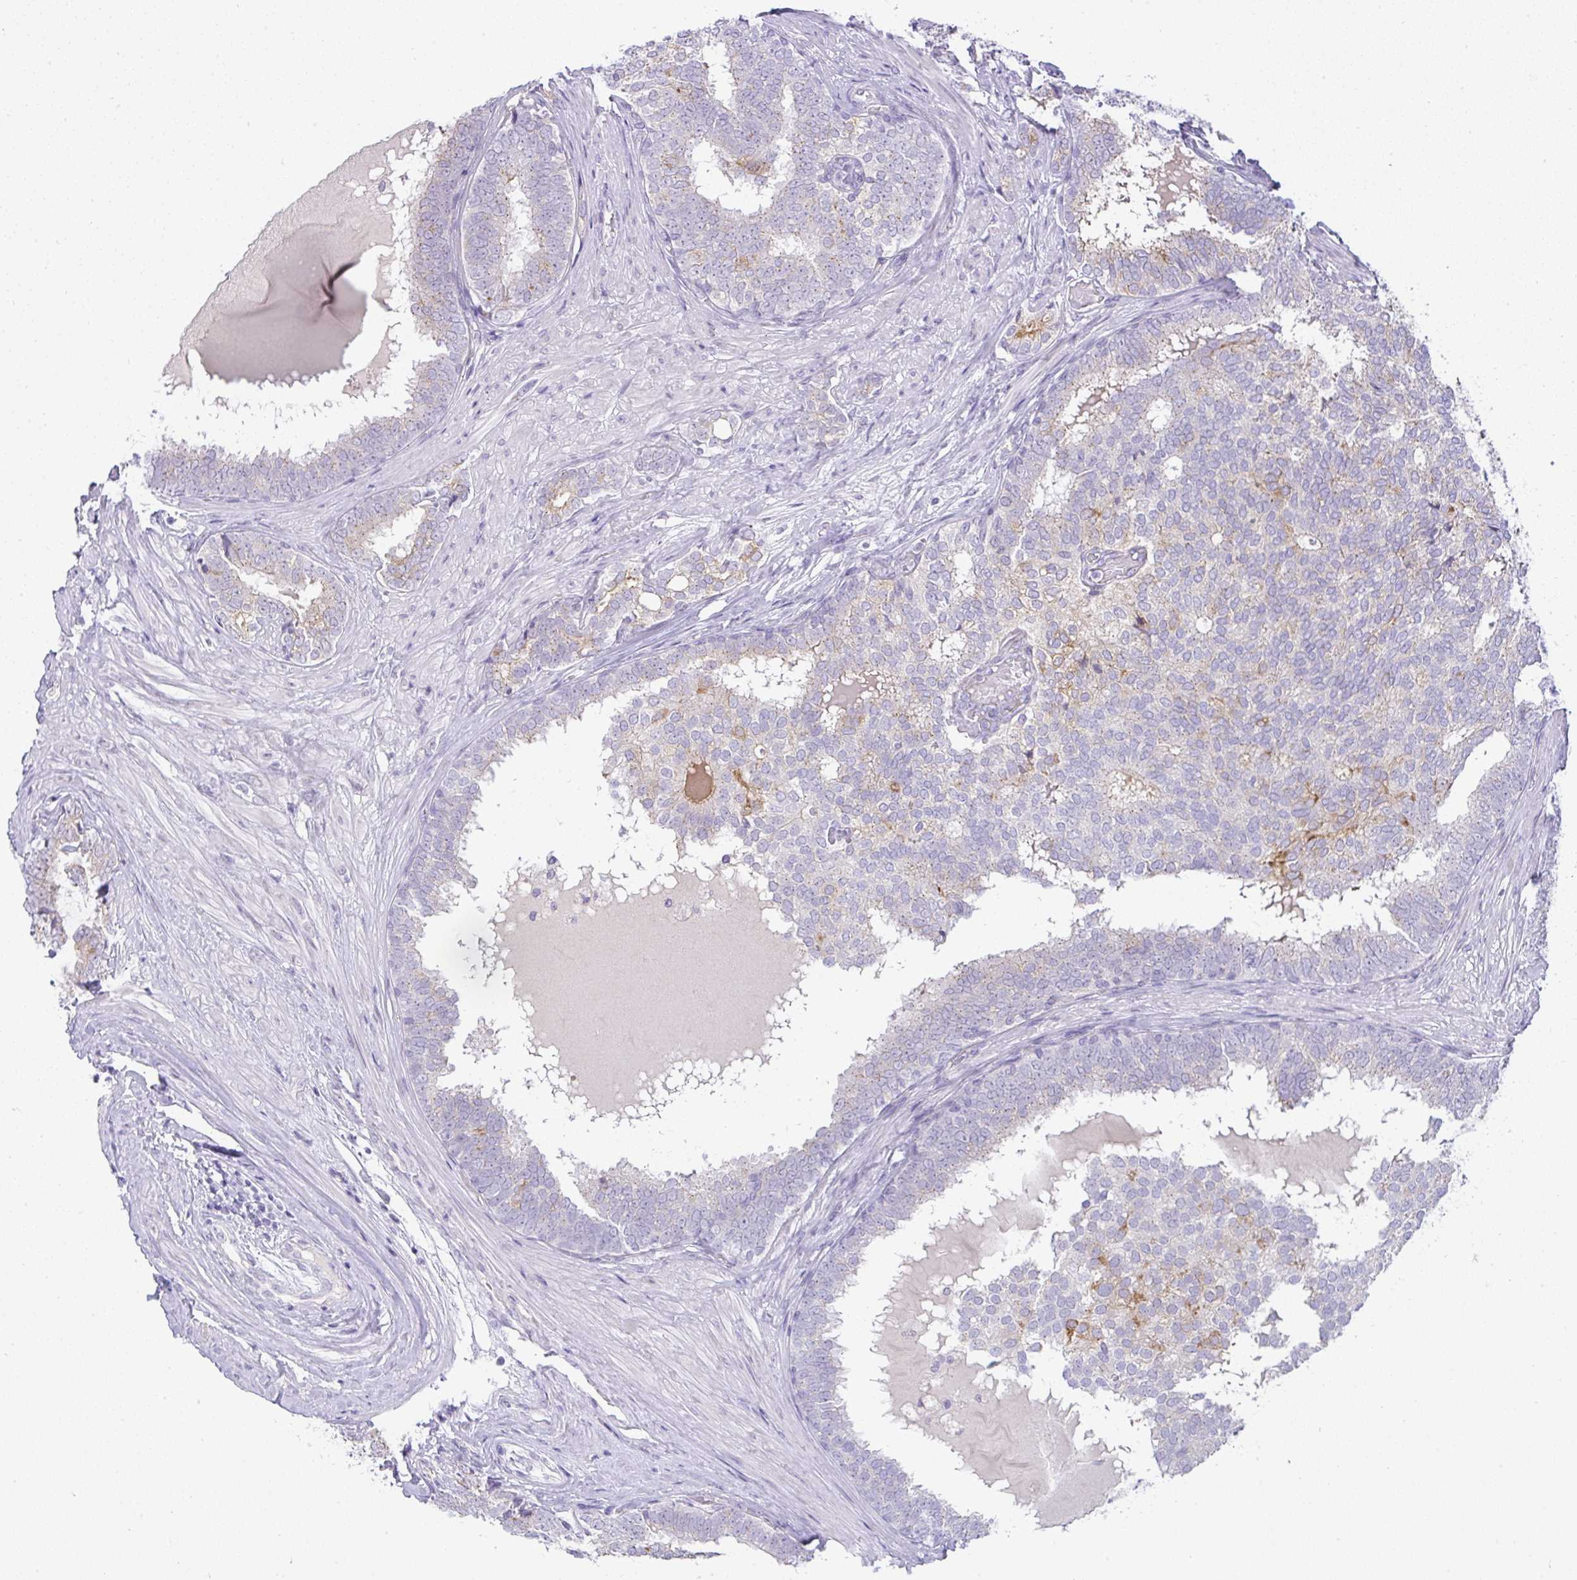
{"staining": {"intensity": "weak", "quantity": "<25%", "location": "cytoplasmic/membranous"}, "tissue": "prostate cancer", "cell_type": "Tumor cells", "image_type": "cancer", "snomed": [{"axis": "morphology", "description": "Adenocarcinoma, High grade"}, {"axis": "topography", "description": "Prostate"}], "caption": "Tumor cells show no significant protein expression in prostate cancer. Nuclei are stained in blue.", "gene": "FAM177A1", "patient": {"sex": "male", "age": 72}}